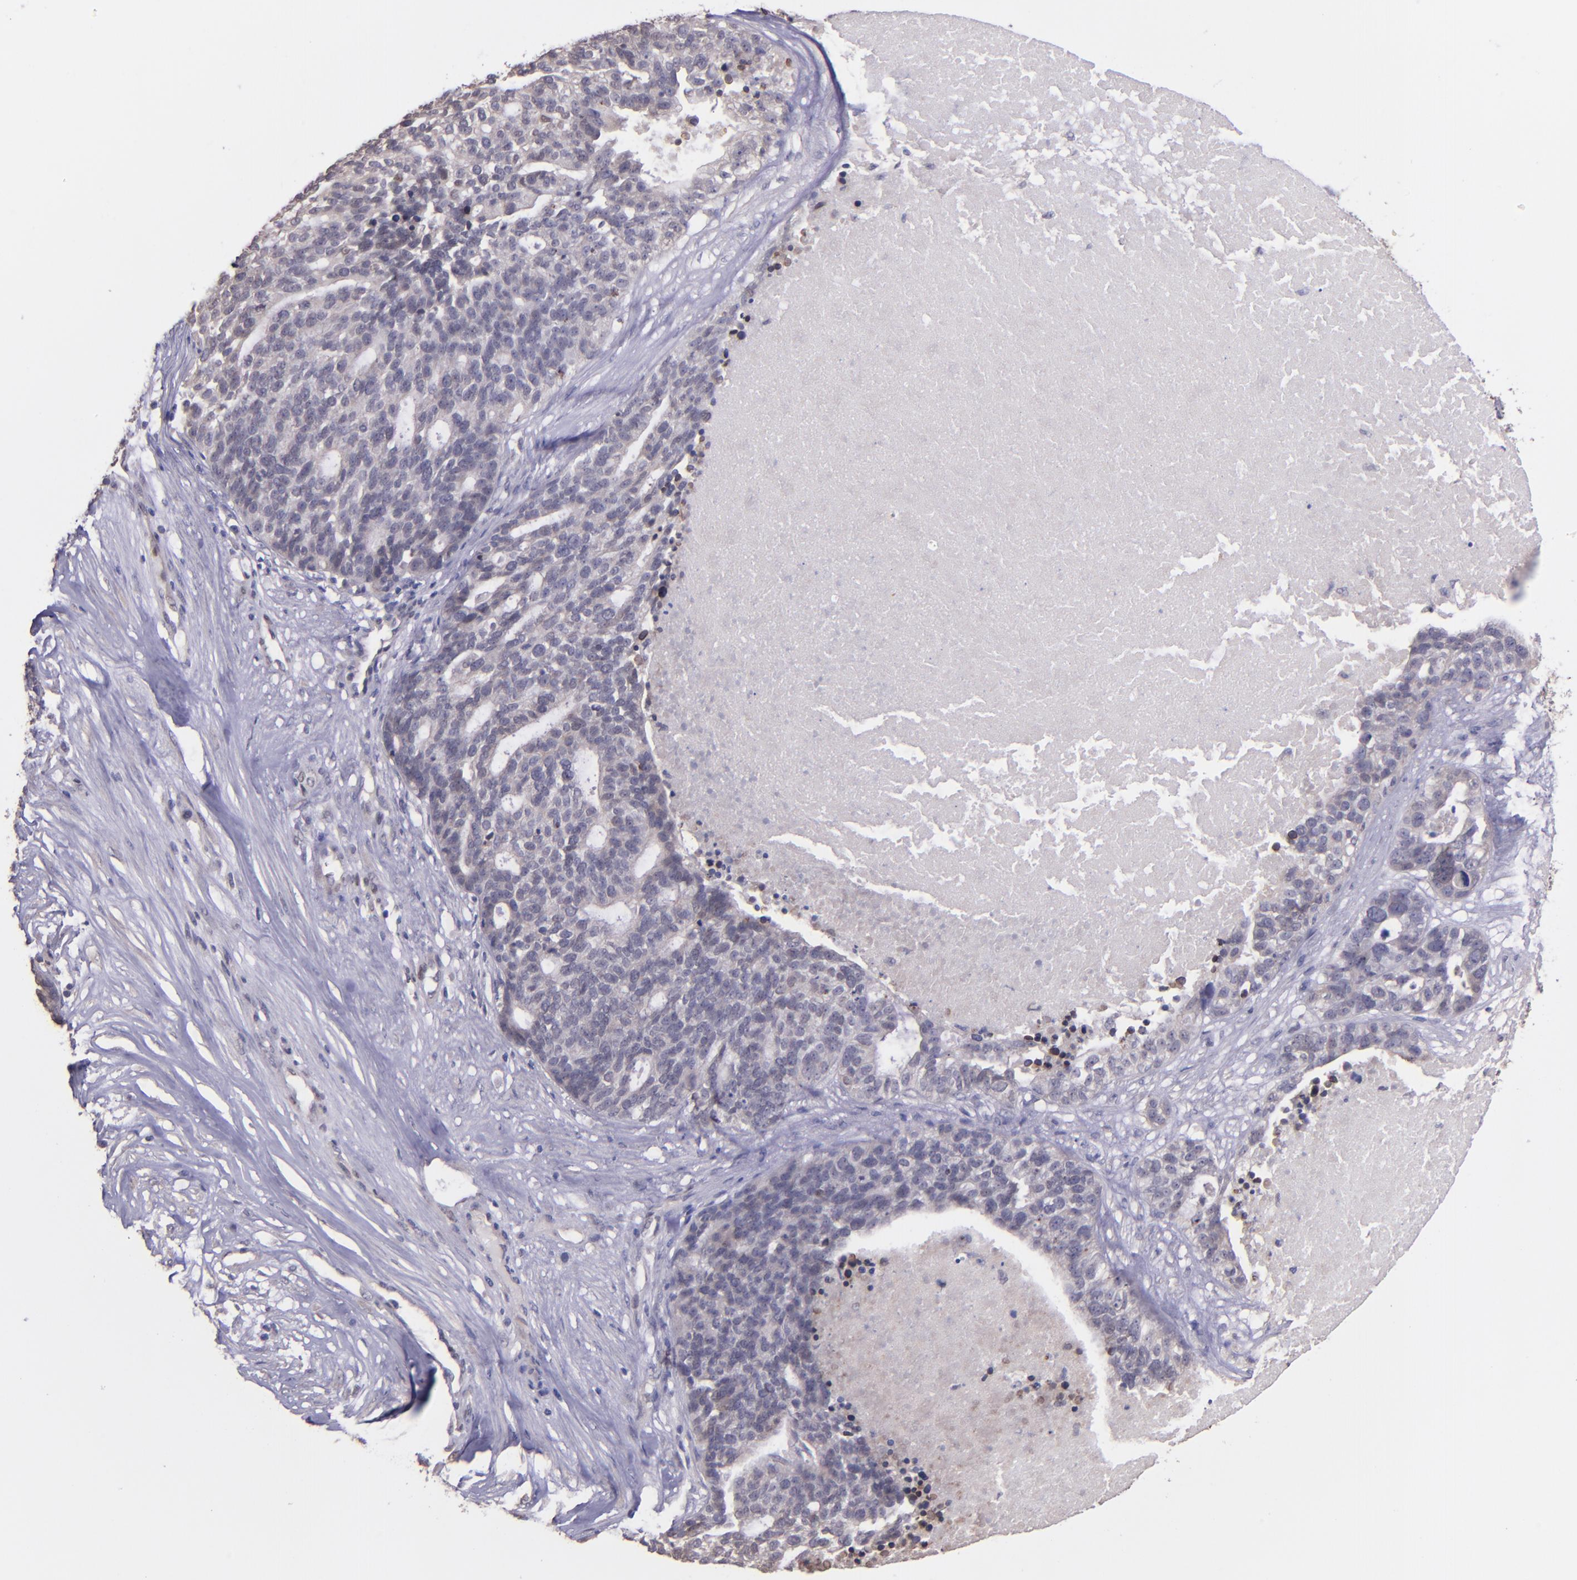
{"staining": {"intensity": "weak", "quantity": "<25%", "location": "cytoplasmic/membranous"}, "tissue": "ovarian cancer", "cell_type": "Tumor cells", "image_type": "cancer", "snomed": [{"axis": "morphology", "description": "Cystadenocarcinoma, serous, NOS"}, {"axis": "topography", "description": "Ovary"}], "caption": "Image shows no protein positivity in tumor cells of ovarian serous cystadenocarcinoma tissue.", "gene": "NUP62CL", "patient": {"sex": "female", "age": 59}}